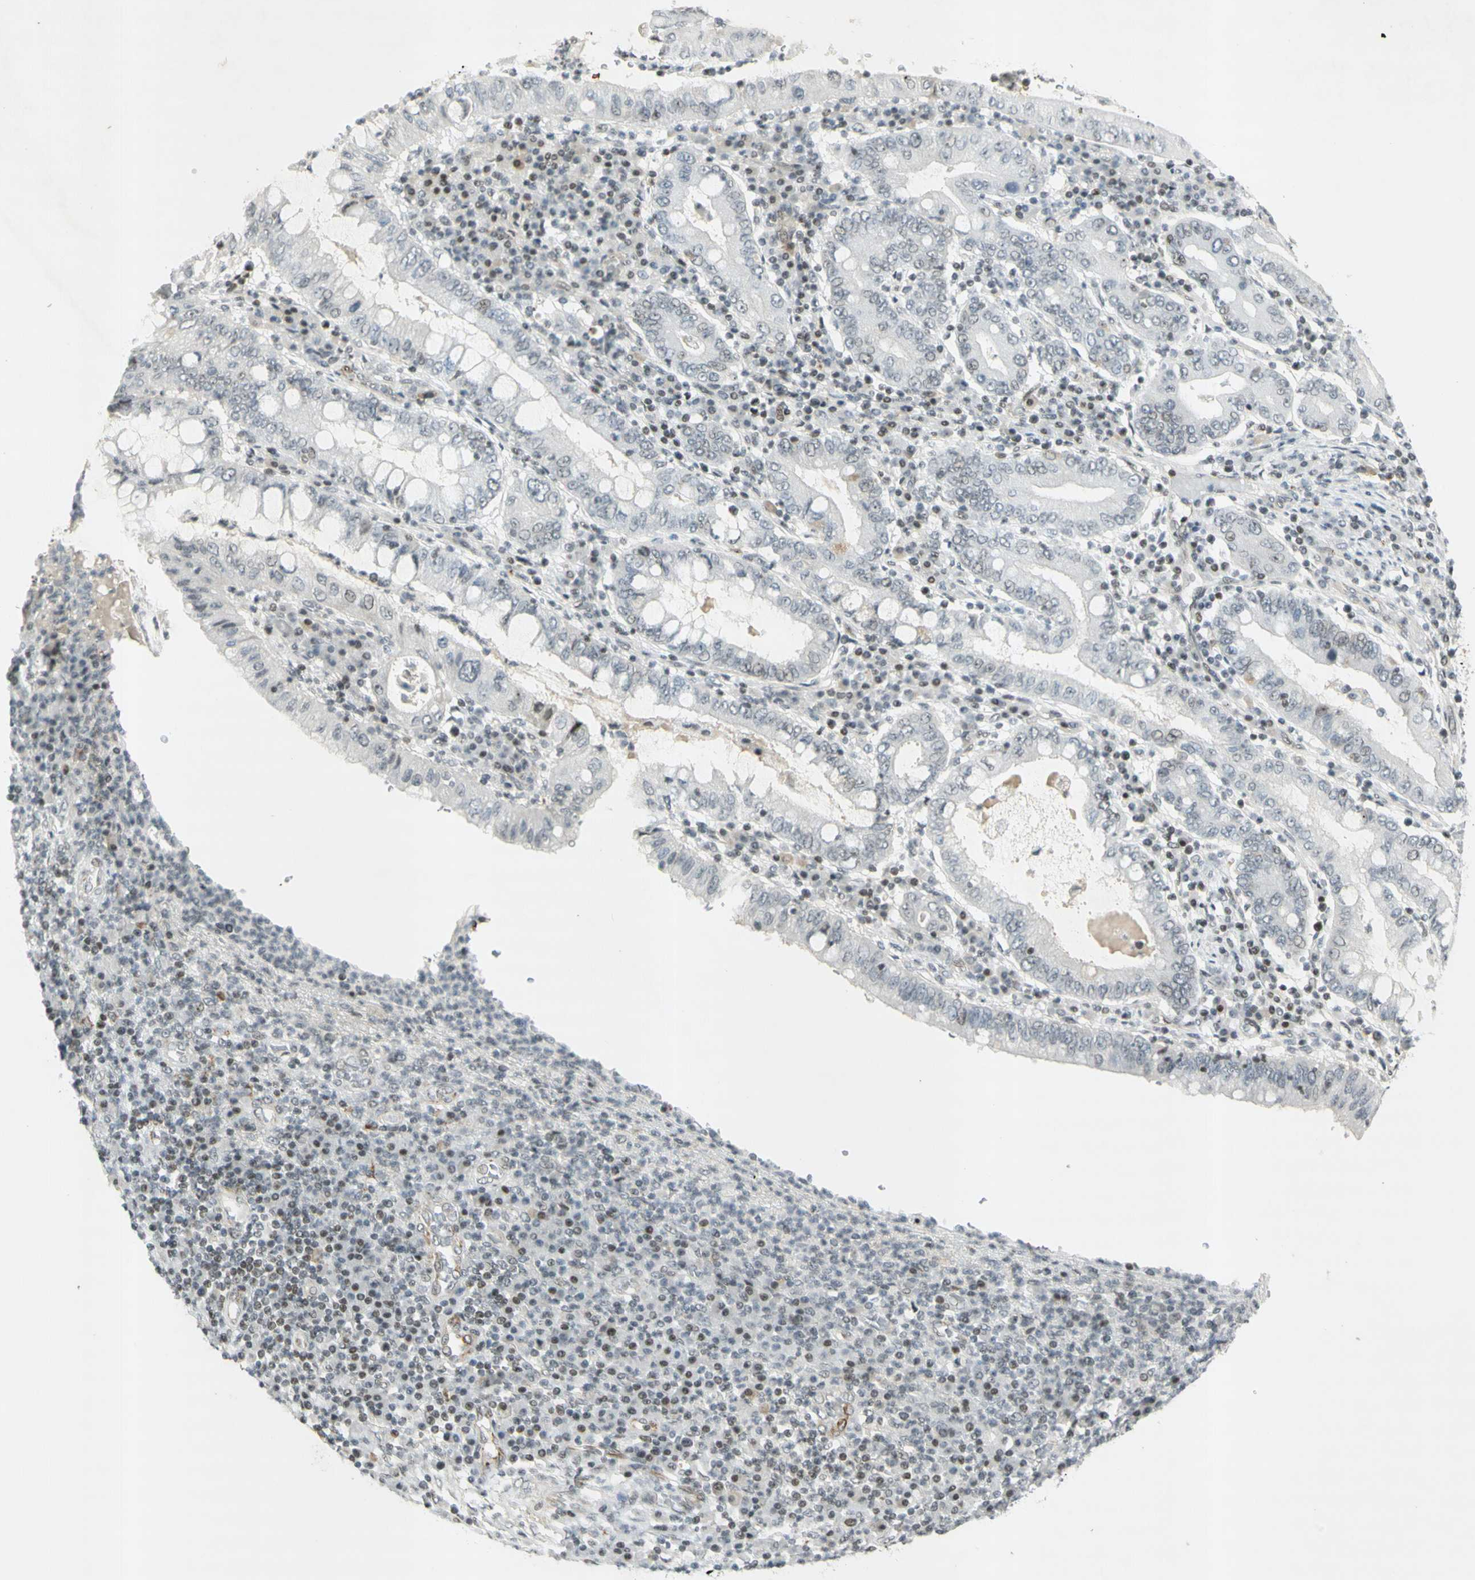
{"staining": {"intensity": "negative", "quantity": "none", "location": "none"}, "tissue": "stomach cancer", "cell_type": "Tumor cells", "image_type": "cancer", "snomed": [{"axis": "morphology", "description": "Normal tissue, NOS"}, {"axis": "morphology", "description": "Adenocarcinoma, NOS"}, {"axis": "topography", "description": "Esophagus"}, {"axis": "topography", "description": "Stomach, upper"}, {"axis": "topography", "description": "Peripheral nerve tissue"}], "caption": "DAB (3,3'-diaminobenzidine) immunohistochemical staining of human stomach adenocarcinoma reveals no significant positivity in tumor cells.", "gene": "IRF1", "patient": {"sex": "male", "age": 62}}